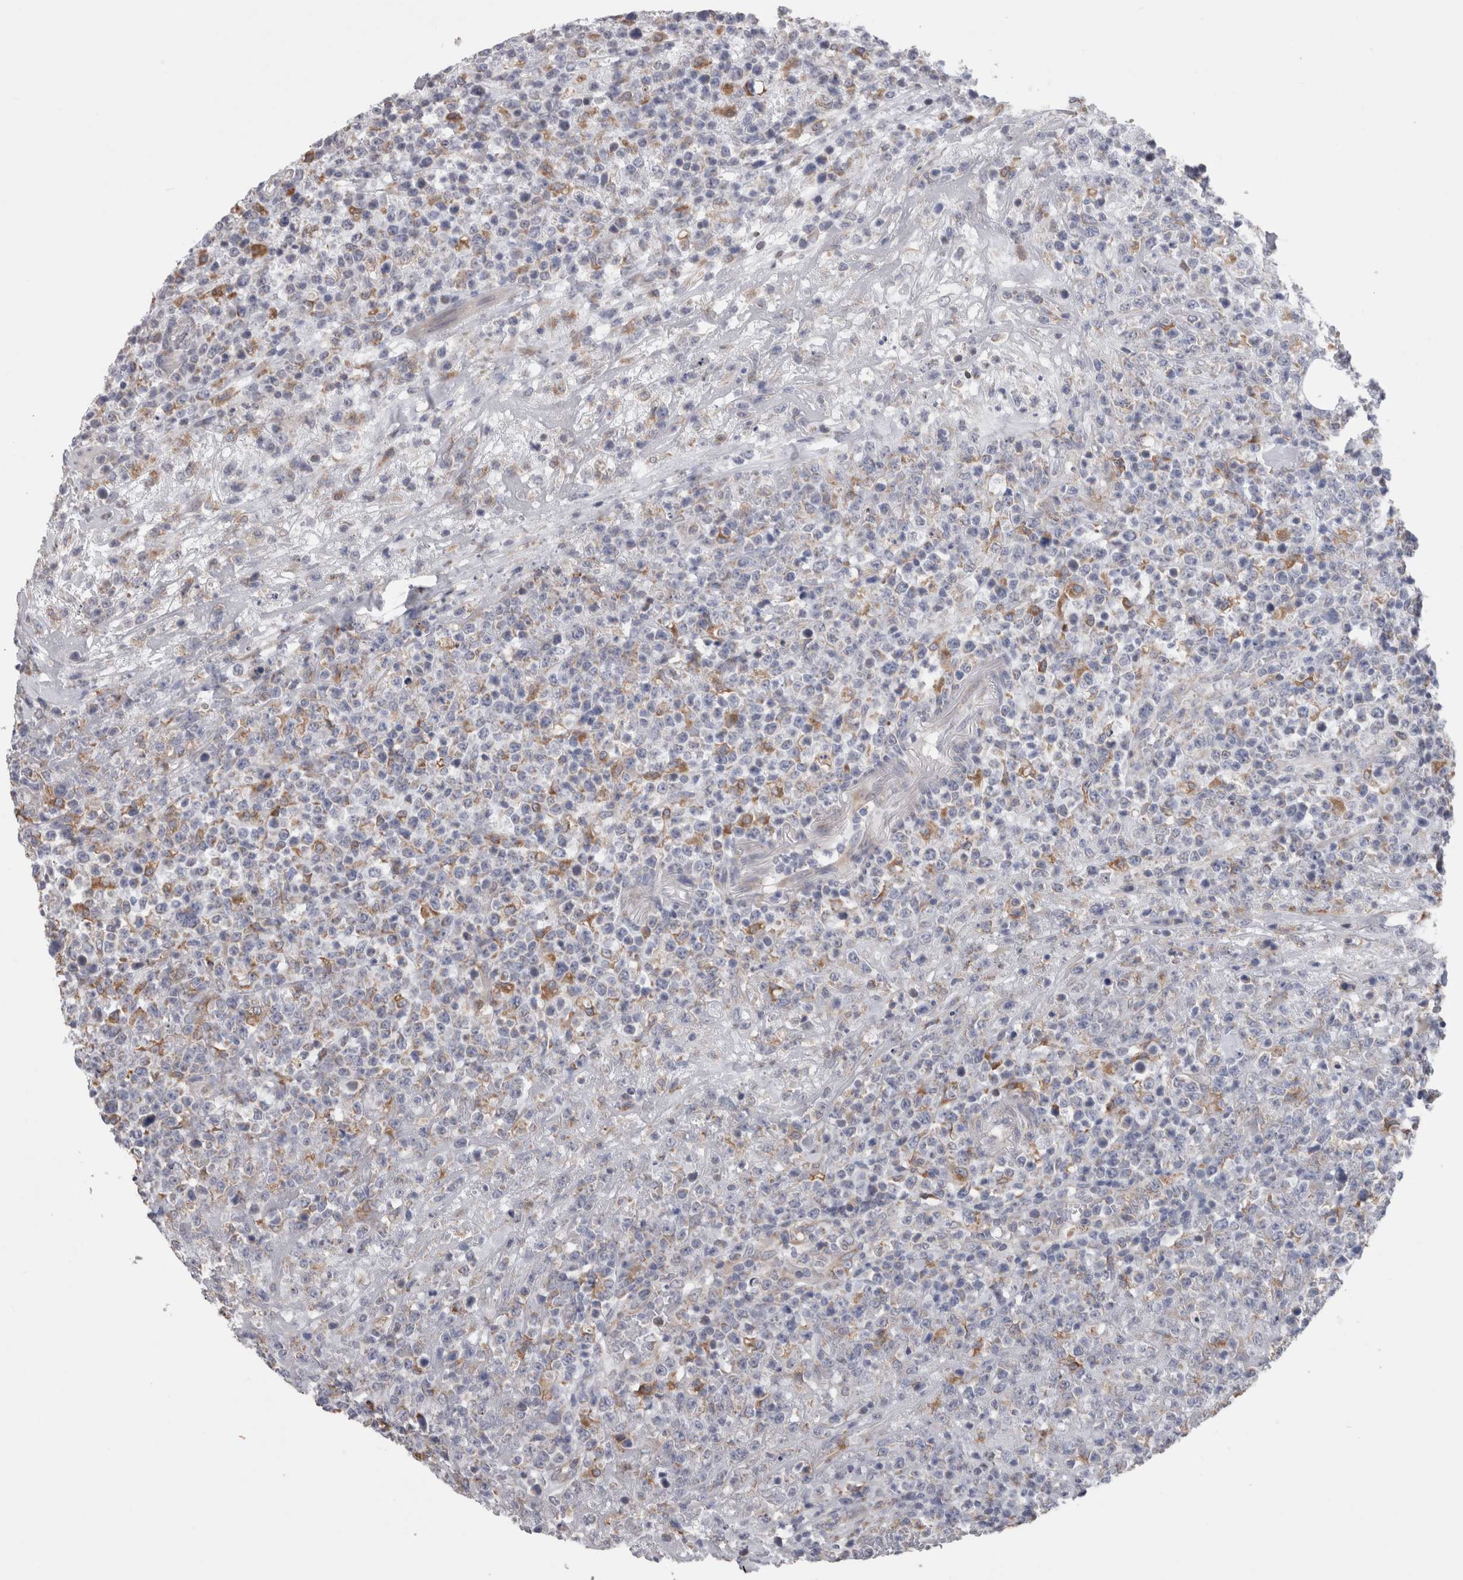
{"staining": {"intensity": "negative", "quantity": "none", "location": "none"}, "tissue": "lymphoma", "cell_type": "Tumor cells", "image_type": "cancer", "snomed": [{"axis": "morphology", "description": "Malignant lymphoma, non-Hodgkin's type, High grade"}, {"axis": "topography", "description": "Colon"}], "caption": "IHC image of human malignant lymphoma, non-Hodgkin's type (high-grade) stained for a protein (brown), which exhibits no expression in tumor cells.", "gene": "GDAP1", "patient": {"sex": "female", "age": 53}}